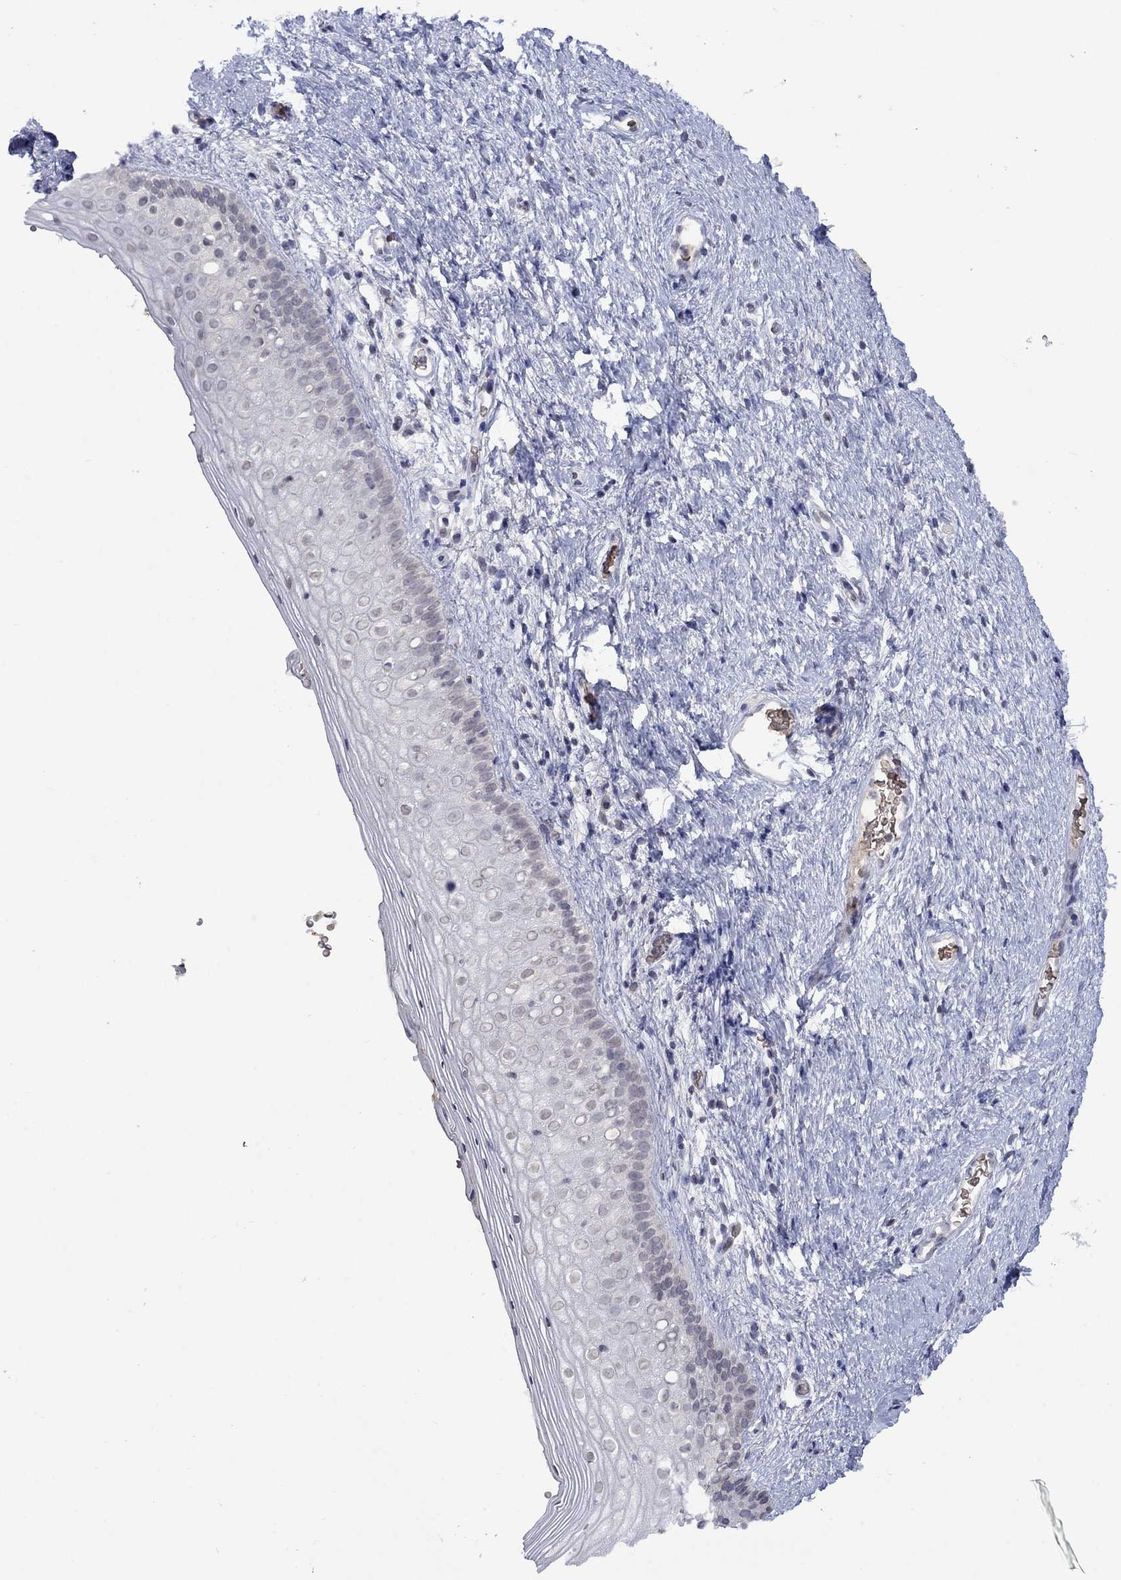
{"staining": {"intensity": "negative", "quantity": "none", "location": "none"}, "tissue": "vagina", "cell_type": "Squamous epithelial cells", "image_type": "normal", "snomed": [{"axis": "morphology", "description": "Normal tissue, NOS"}, {"axis": "topography", "description": "Vagina"}], "caption": "Squamous epithelial cells show no significant staining in normal vagina. (DAB (3,3'-diaminobenzidine) IHC, high magnification).", "gene": "NSMF", "patient": {"sex": "female", "age": 47}}